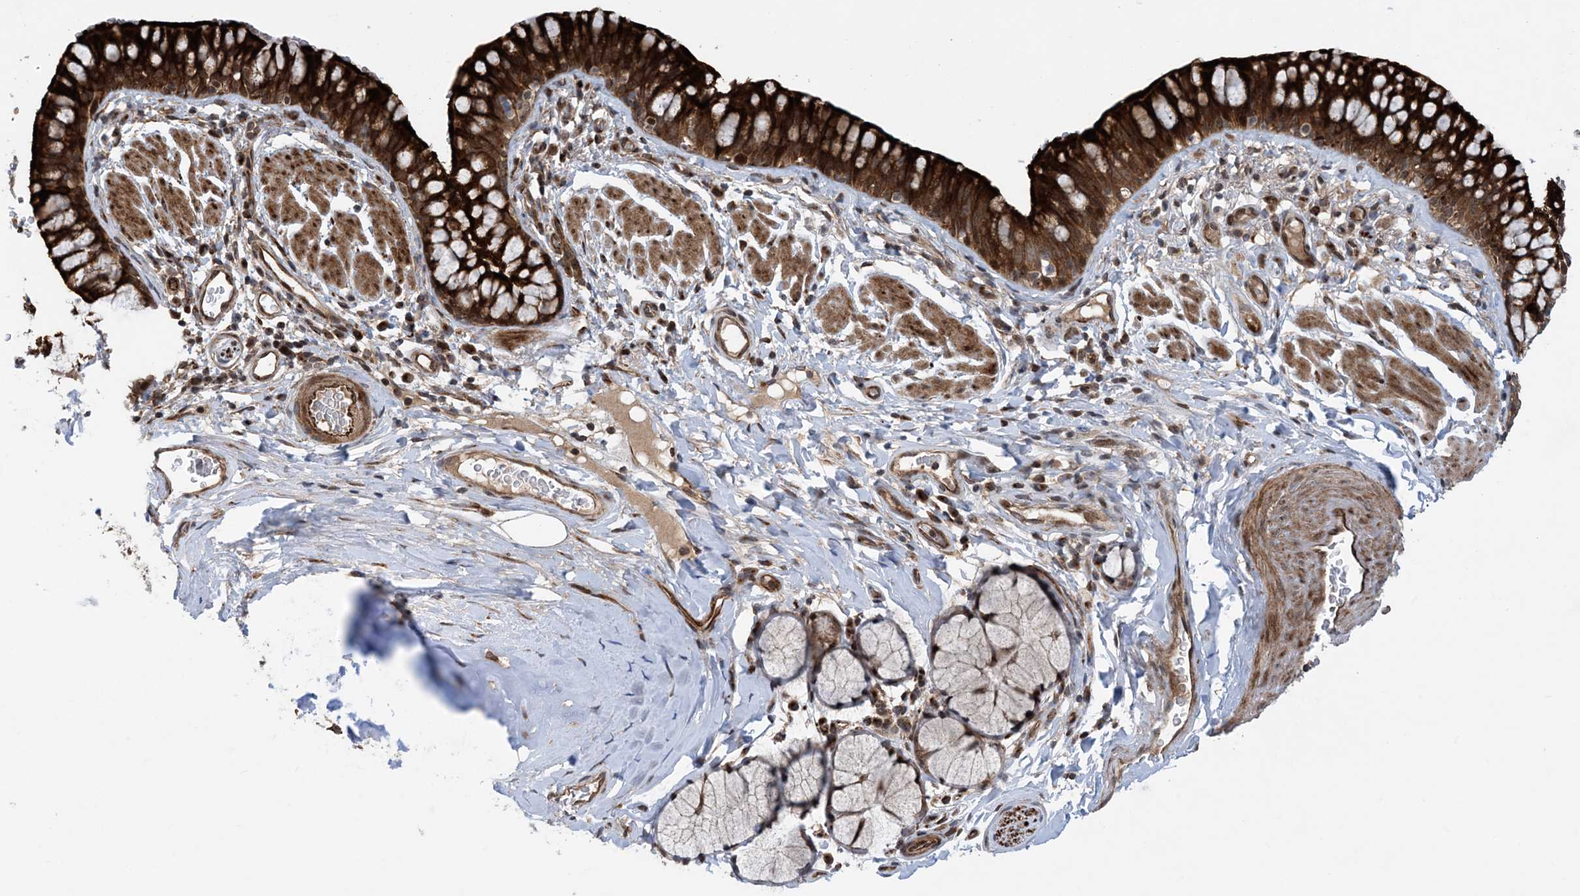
{"staining": {"intensity": "strong", "quantity": ">75%", "location": "cytoplasmic/membranous"}, "tissue": "bronchus", "cell_type": "Respiratory epithelial cells", "image_type": "normal", "snomed": [{"axis": "morphology", "description": "Normal tissue, NOS"}, {"axis": "topography", "description": "Cartilage tissue"}, {"axis": "topography", "description": "Bronchus"}], "caption": "Immunohistochemical staining of normal bronchus demonstrates high levels of strong cytoplasmic/membranous positivity in about >75% of respiratory epithelial cells. The staining was performed using DAB (3,3'-diaminobenzidine), with brown indicating positive protein expression. Nuclei are stained blue with hematoxylin.", "gene": "HEMK1", "patient": {"sex": "female", "age": 36}}